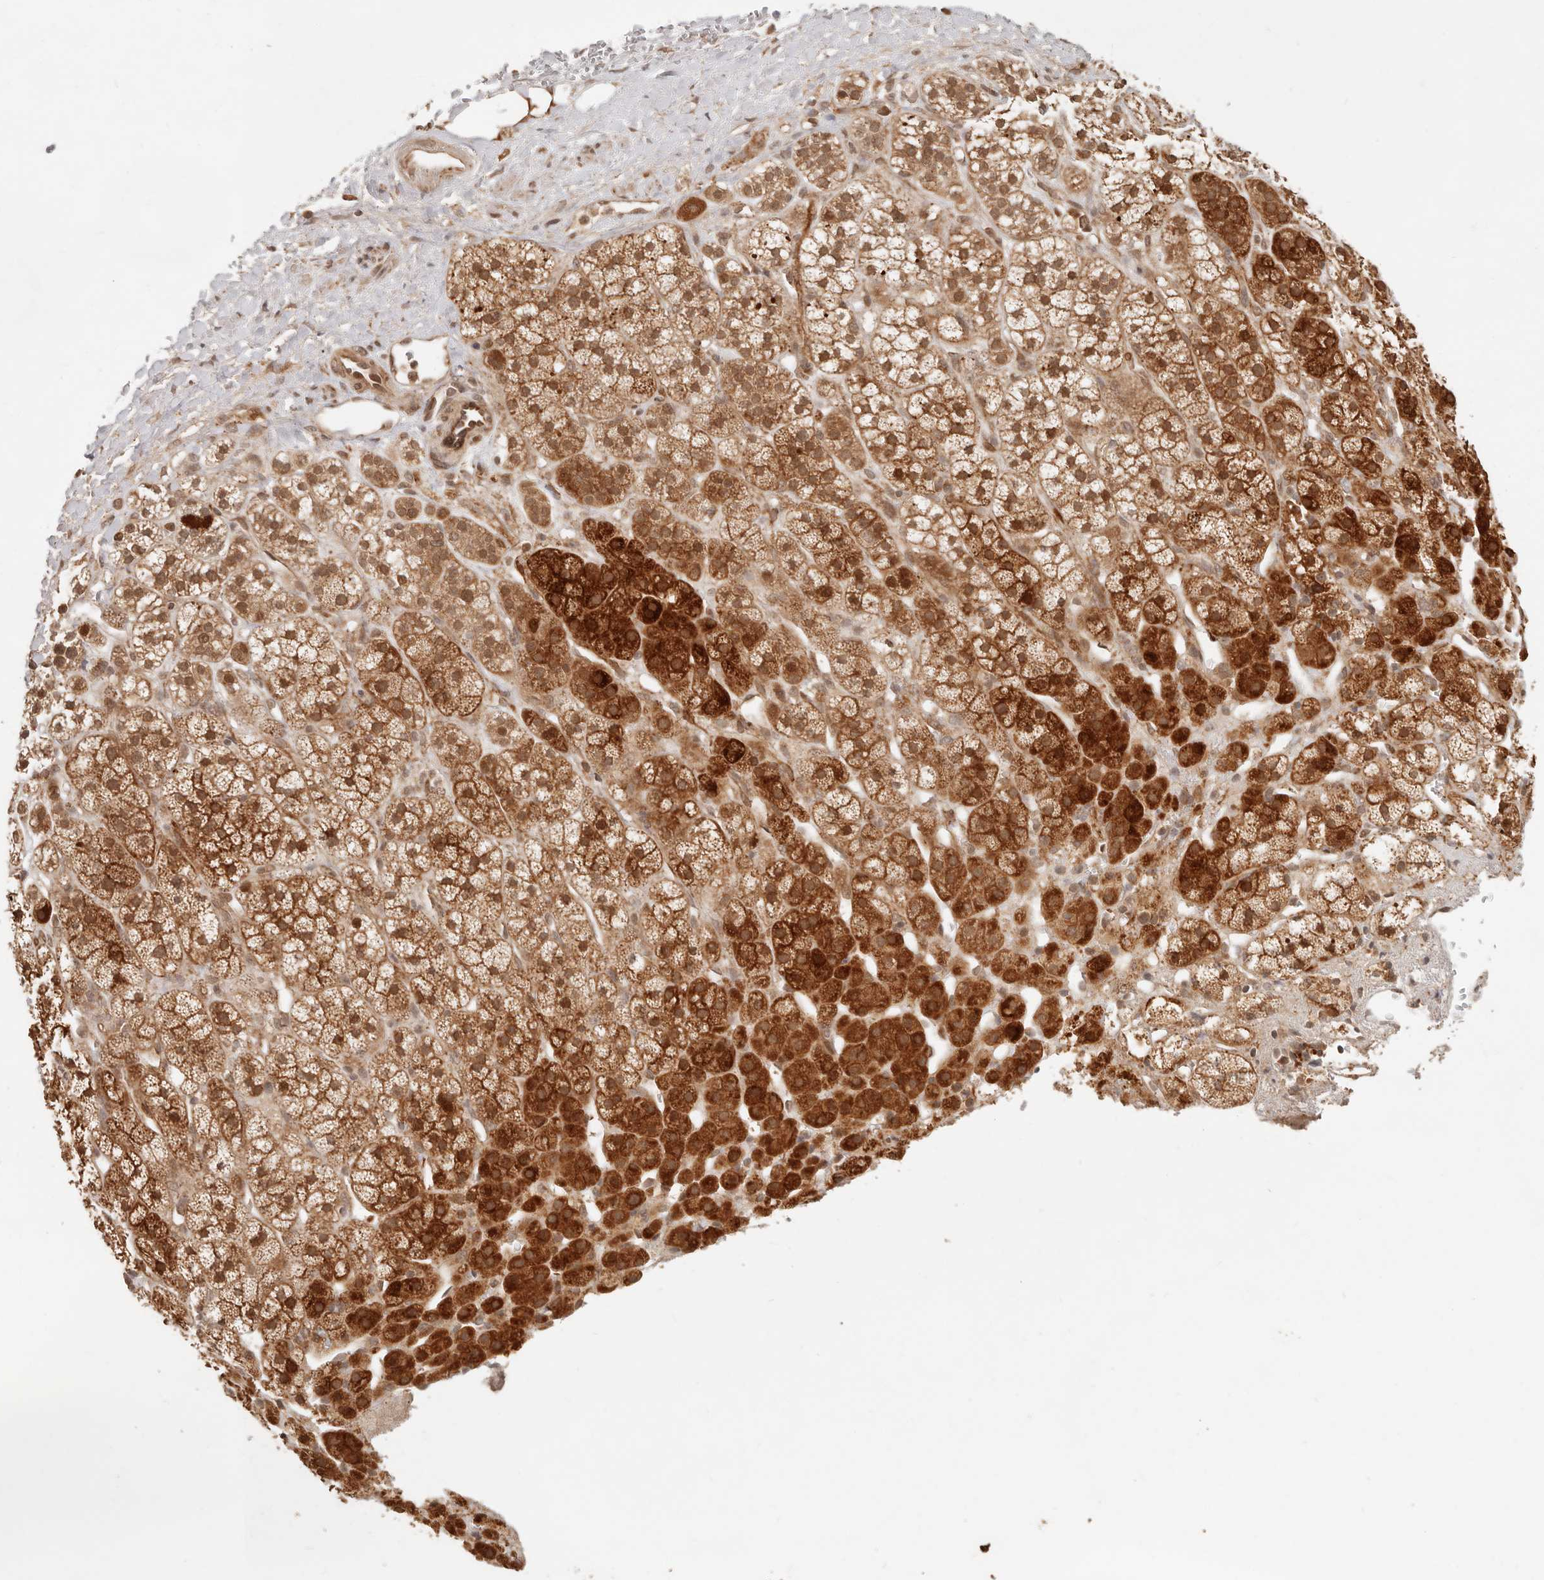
{"staining": {"intensity": "strong", "quantity": ">75%", "location": "cytoplasmic/membranous"}, "tissue": "adrenal gland", "cell_type": "Glandular cells", "image_type": "normal", "snomed": [{"axis": "morphology", "description": "Normal tissue, NOS"}, {"axis": "topography", "description": "Adrenal gland"}], "caption": "Immunohistochemistry (IHC) (DAB (3,3'-diaminobenzidine)) staining of normal adrenal gland displays strong cytoplasmic/membranous protein expression in about >75% of glandular cells.", "gene": "BAALC", "patient": {"sex": "male", "age": 56}}